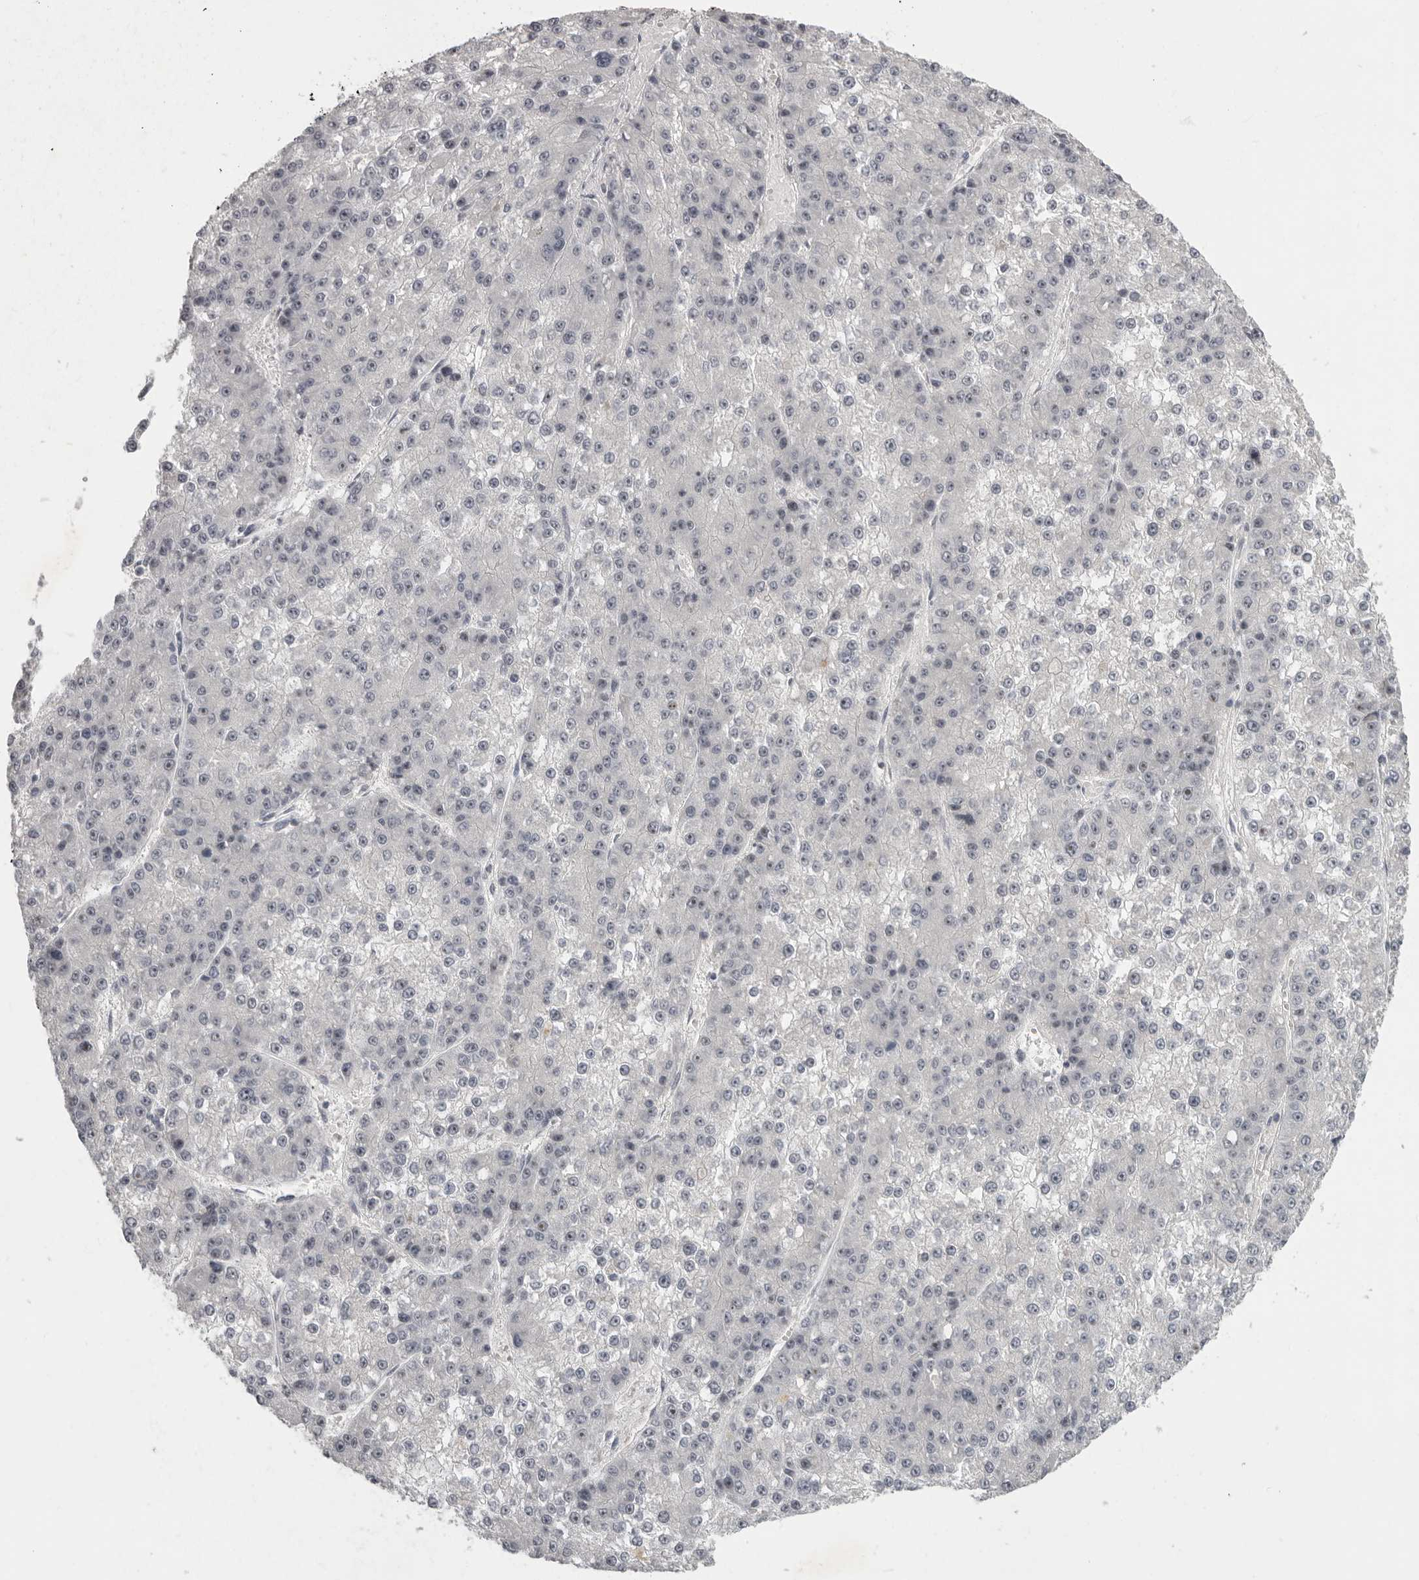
{"staining": {"intensity": "negative", "quantity": "none", "location": "none"}, "tissue": "liver cancer", "cell_type": "Tumor cells", "image_type": "cancer", "snomed": [{"axis": "morphology", "description": "Carcinoma, Hepatocellular, NOS"}, {"axis": "topography", "description": "Liver"}], "caption": "A high-resolution histopathology image shows immunohistochemistry staining of liver cancer, which displays no significant staining in tumor cells. (Brightfield microscopy of DAB (3,3'-diaminobenzidine) immunohistochemistry at high magnification).", "gene": "MRTO4", "patient": {"sex": "female", "age": 73}}